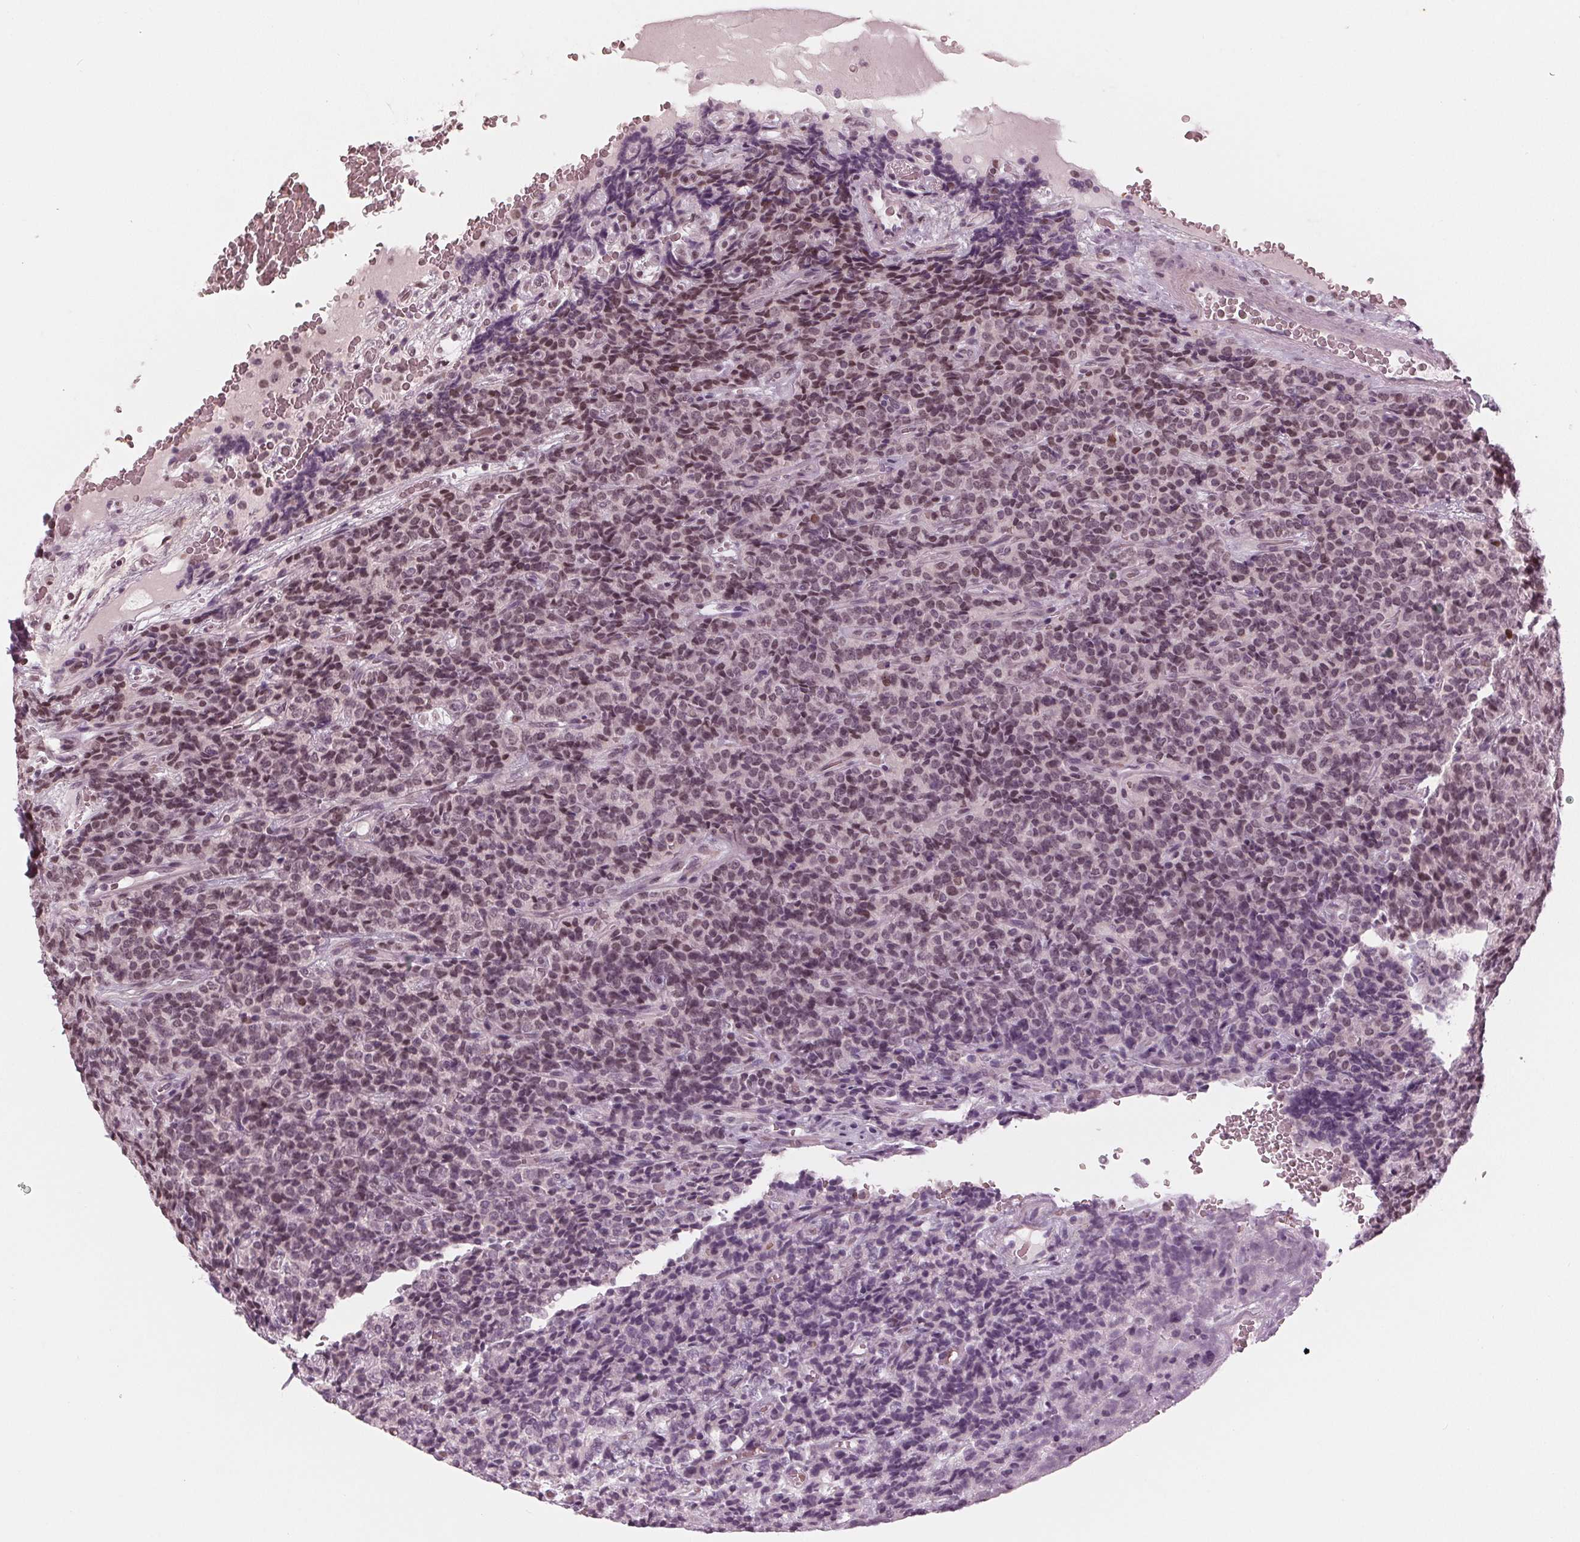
{"staining": {"intensity": "weak", "quantity": "25%-75%", "location": "nuclear"}, "tissue": "carcinoid", "cell_type": "Tumor cells", "image_type": "cancer", "snomed": [{"axis": "morphology", "description": "Carcinoid, malignant, NOS"}, {"axis": "topography", "description": "Pancreas"}], "caption": "Weak nuclear protein expression is seen in about 25%-75% of tumor cells in carcinoid (malignant). The protein is stained brown, and the nuclei are stained in blue (DAB (3,3'-diaminobenzidine) IHC with brightfield microscopy, high magnification).", "gene": "DNMT3L", "patient": {"sex": "male", "age": 36}}